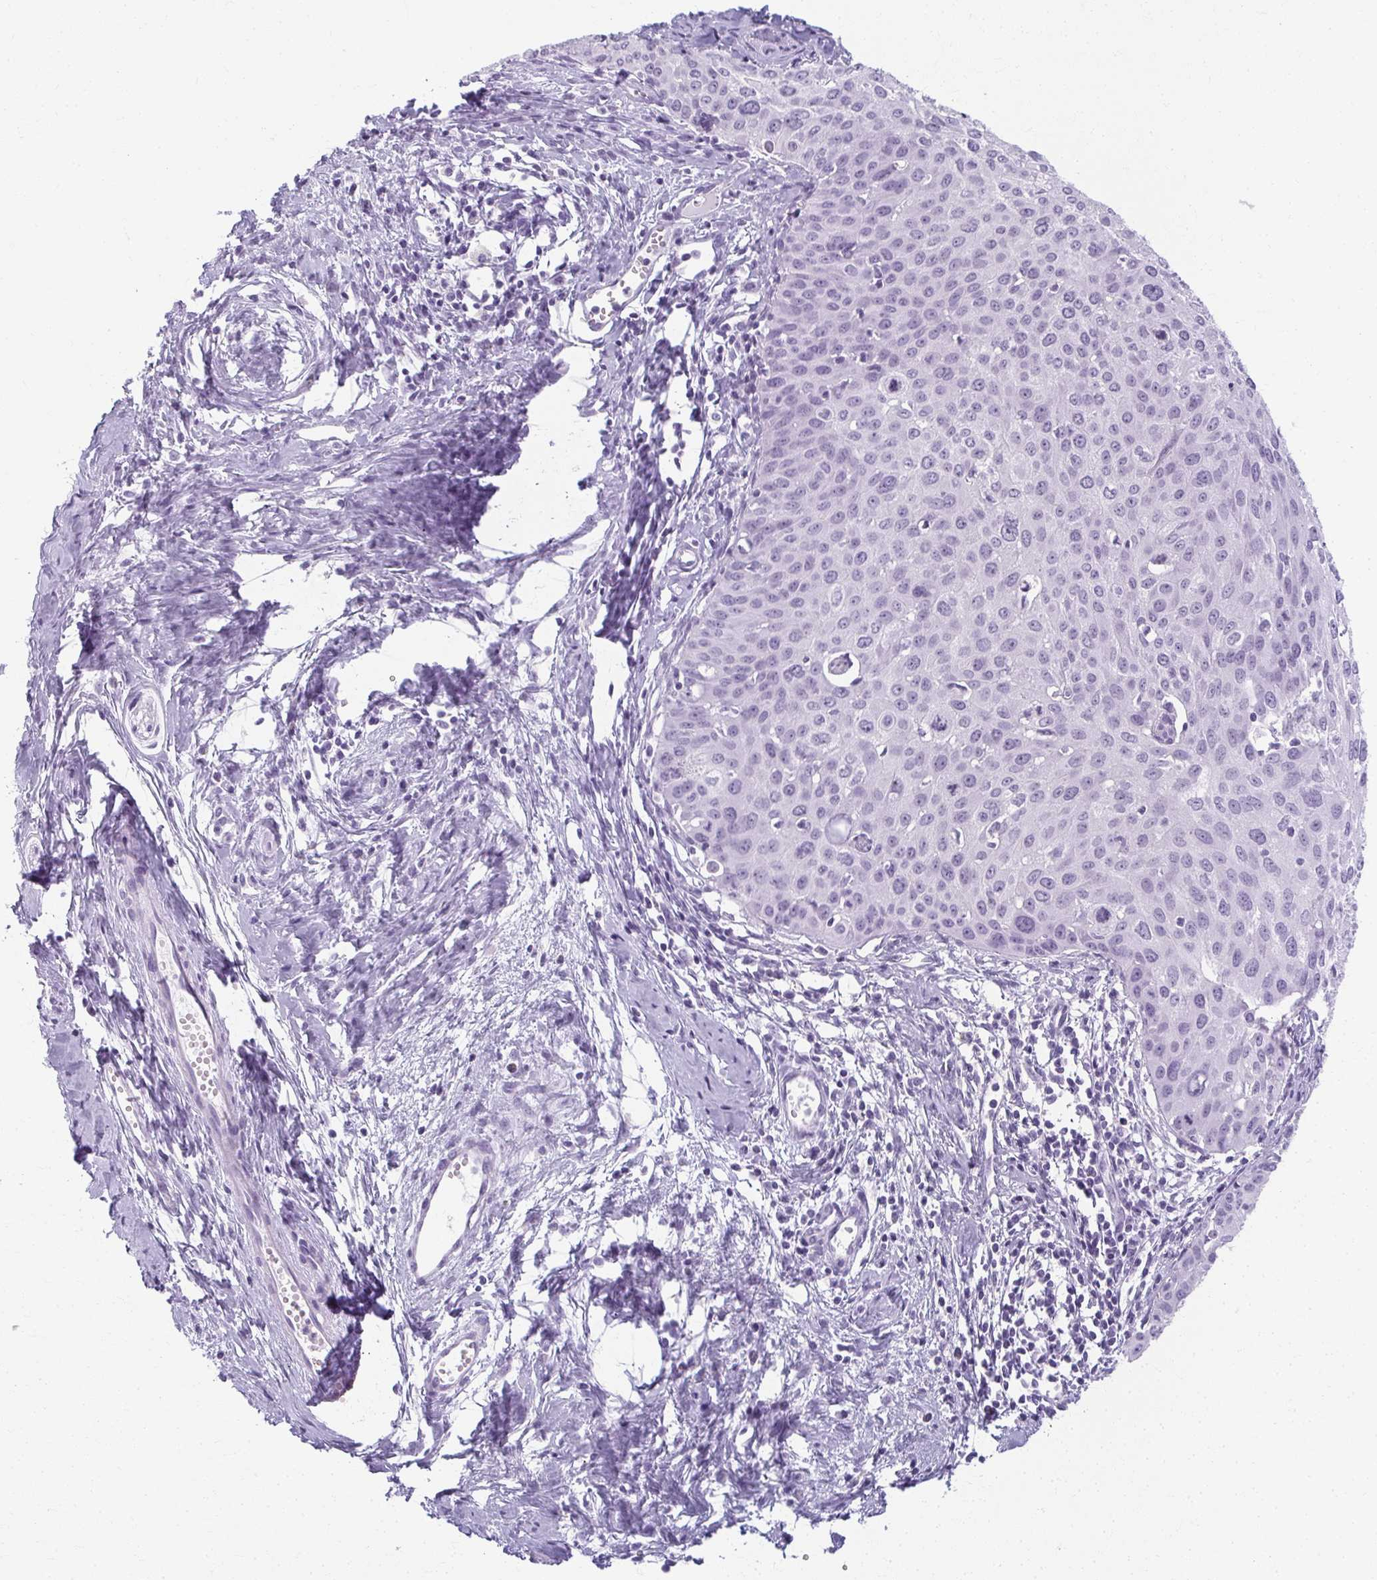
{"staining": {"intensity": "negative", "quantity": "none", "location": "none"}, "tissue": "cervical cancer", "cell_type": "Tumor cells", "image_type": "cancer", "snomed": [{"axis": "morphology", "description": "Squamous cell carcinoma, NOS"}, {"axis": "topography", "description": "Cervix"}], "caption": "Image shows no significant protein staining in tumor cells of squamous cell carcinoma (cervical). (Stains: DAB (3,3'-diaminobenzidine) immunohistochemistry with hematoxylin counter stain, Microscopy: brightfield microscopy at high magnification).", "gene": "MOBP", "patient": {"sex": "female", "age": 50}}